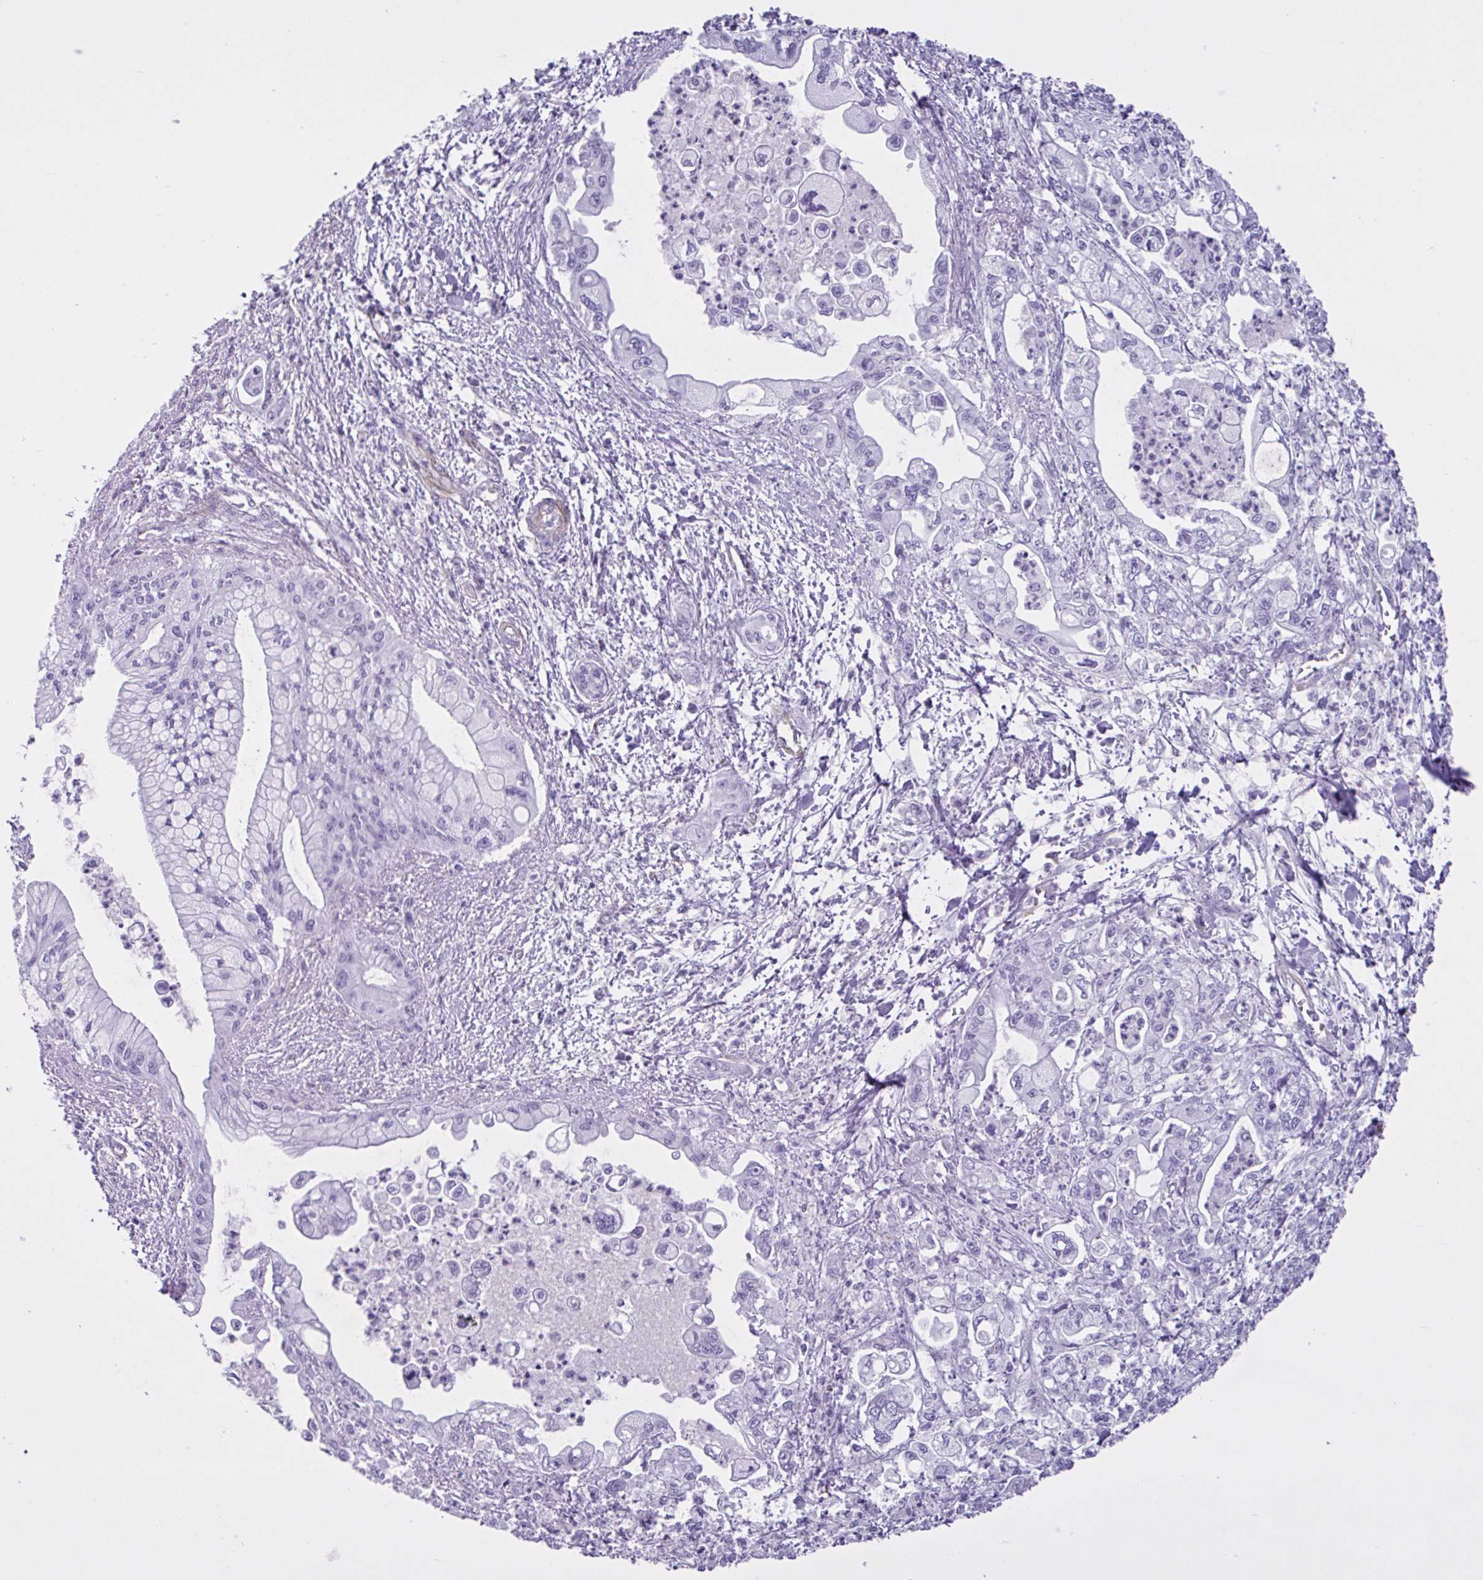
{"staining": {"intensity": "negative", "quantity": "none", "location": "none"}, "tissue": "pancreatic cancer", "cell_type": "Tumor cells", "image_type": "cancer", "snomed": [{"axis": "morphology", "description": "Adenocarcinoma, NOS"}, {"axis": "topography", "description": "Pancreas"}], "caption": "Protein analysis of pancreatic cancer displays no significant positivity in tumor cells.", "gene": "TMEM86B", "patient": {"sex": "male", "age": 61}}